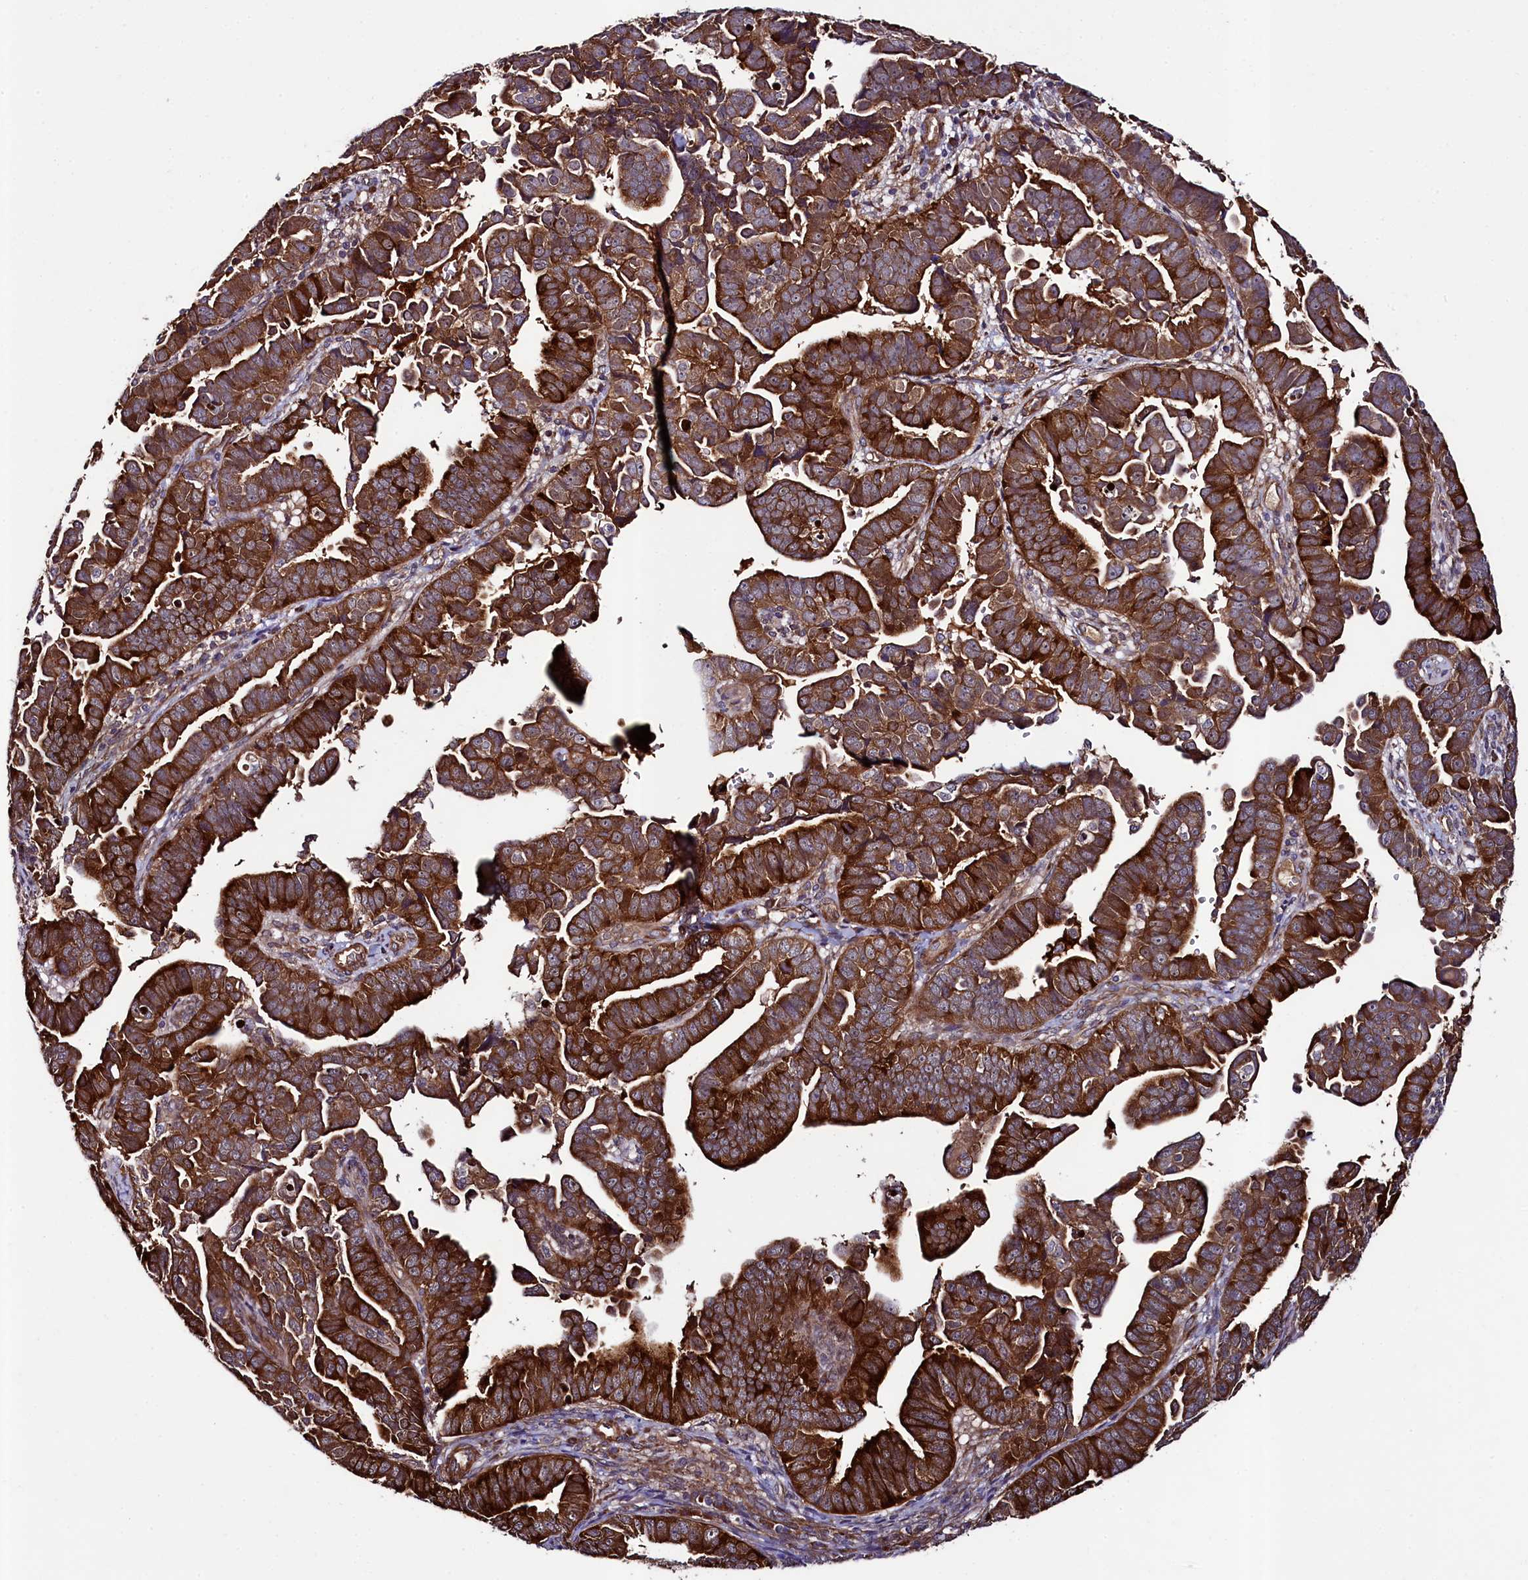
{"staining": {"intensity": "strong", "quantity": ">75%", "location": "cytoplasmic/membranous"}, "tissue": "endometrial cancer", "cell_type": "Tumor cells", "image_type": "cancer", "snomed": [{"axis": "morphology", "description": "Adenocarcinoma, NOS"}, {"axis": "topography", "description": "Endometrium"}], "caption": "Human endometrial cancer (adenocarcinoma) stained for a protein (brown) exhibits strong cytoplasmic/membranous positive positivity in about >75% of tumor cells.", "gene": "CCDC102A", "patient": {"sex": "female", "age": 75}}